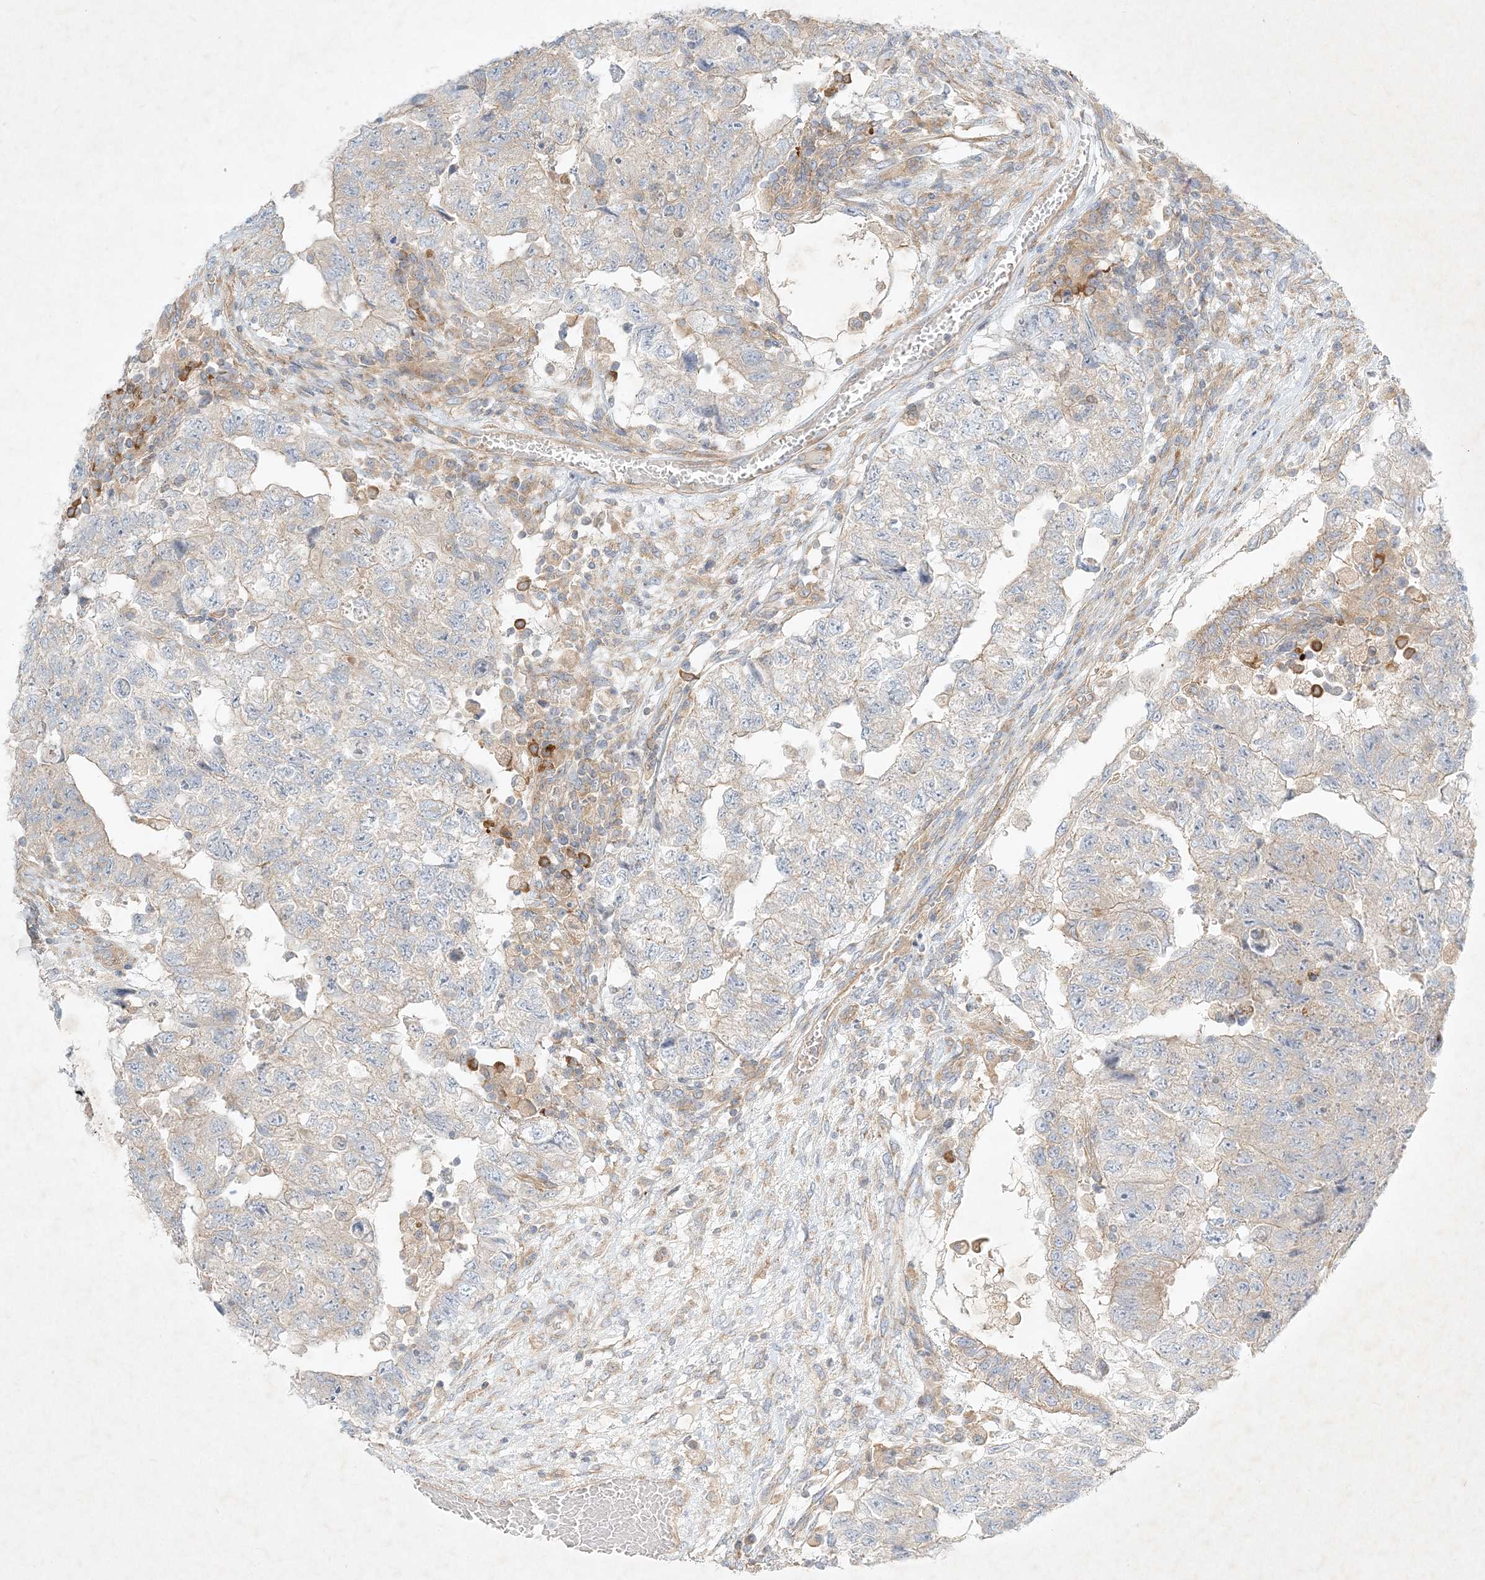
{"staining": {"intensity": "weak", "quantity": "25%-75%", "location": "cytoplasmic/membranous"}, "tissue": "testis cancer", "cell_type": "Tumor cells", "image_type": "cancer", "snomed": [{"axis": "morphology", "description": "Carcinoma, Embryonal, NOS"}, {"axis": "topography", "description": "Testis"}], "caption": "A low amount of weak cytoplasmic/membranous expression is identified in about 25%-75% of tumor cells in embryonal carcinoma (testis) tissue. (DAB (3,3'-diaminobenzidine) = brown stain, brightfield microscopy at high magnification).", "gene": "STK11IP", "patient": {"sex": "male", "age": 36}}